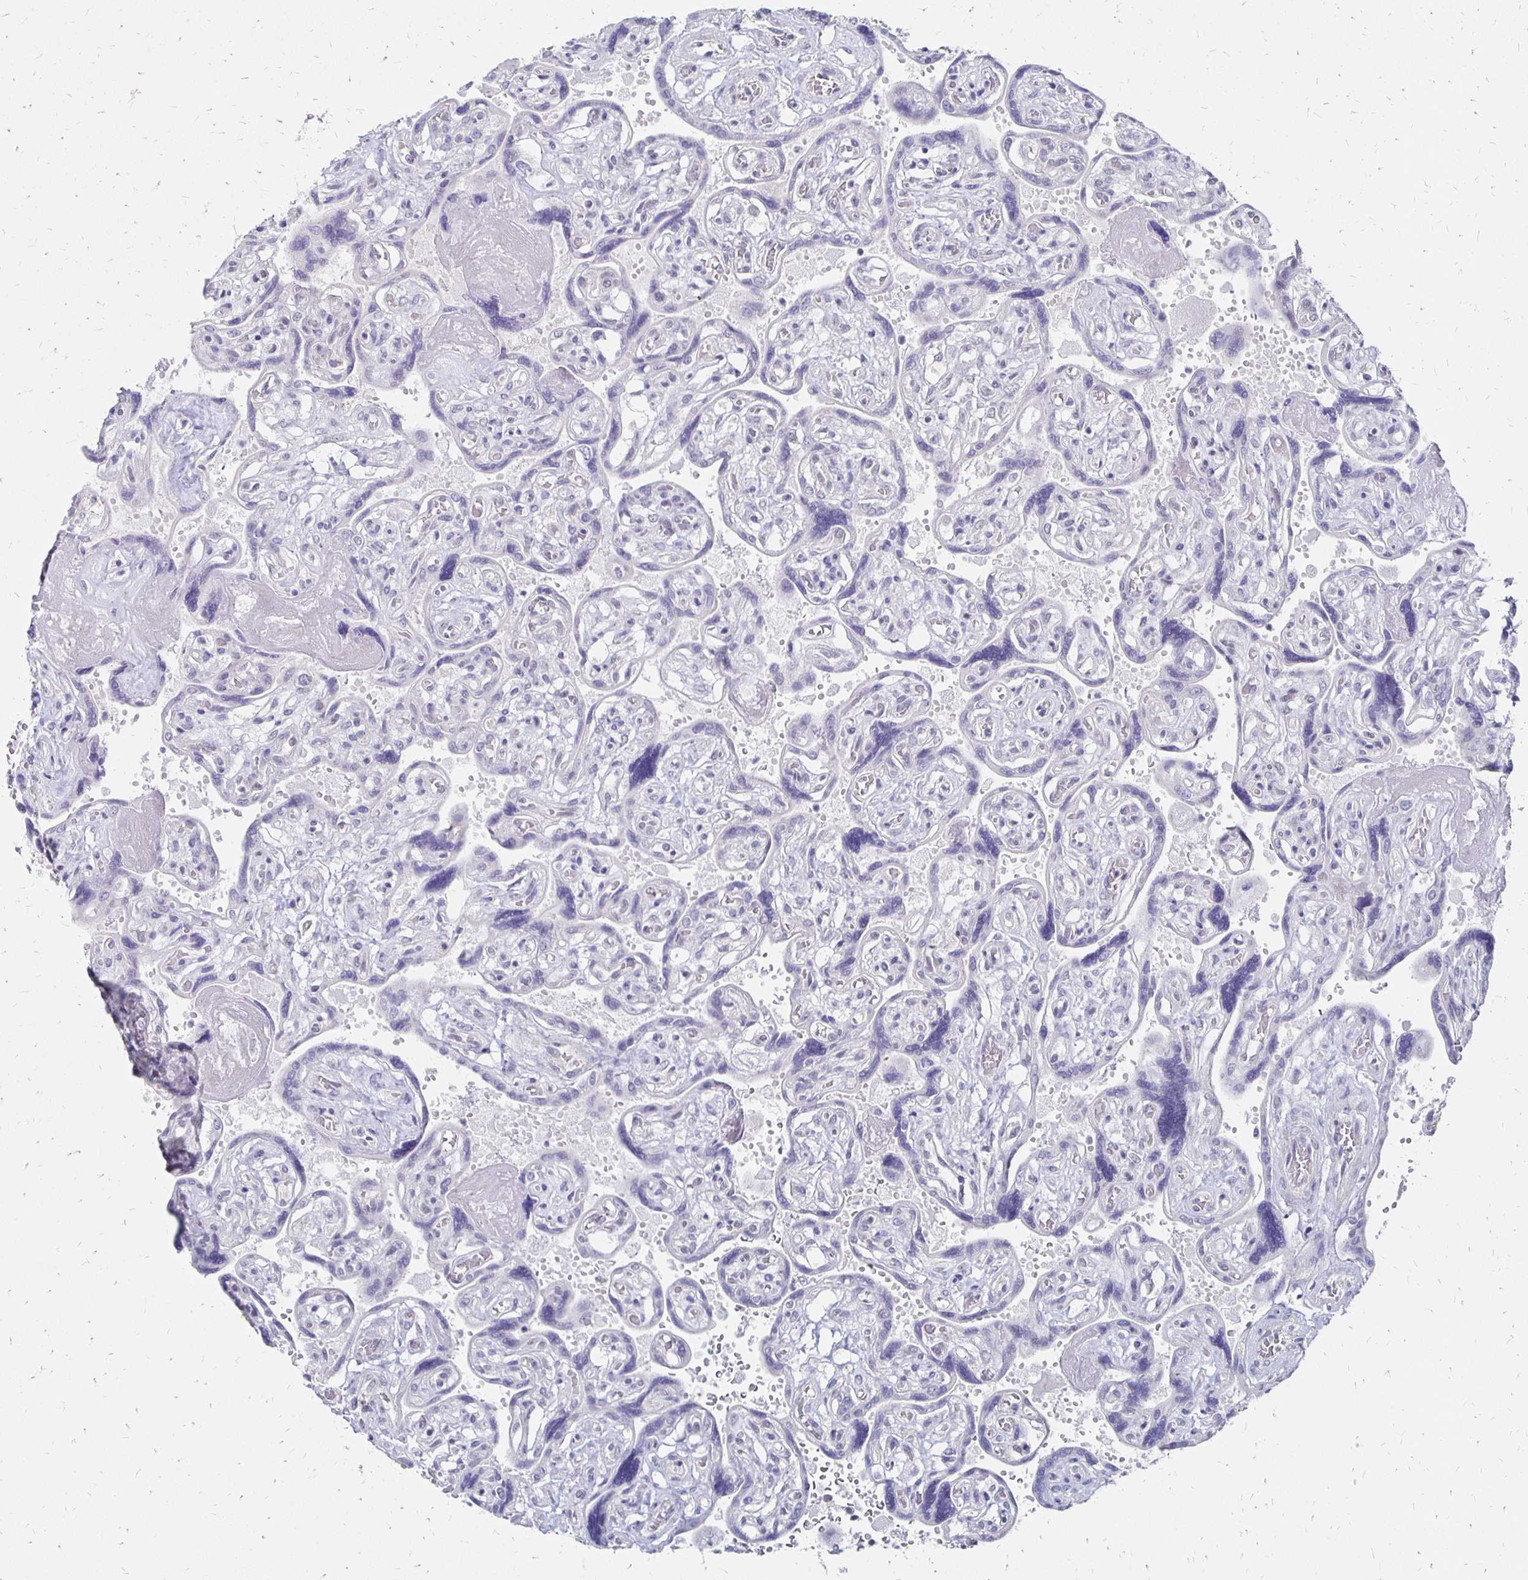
{"staining": {"intensity": "weak", "quantity": ">75%", "location": "nuclear"}, "tissue": "placenta", "cell_type": "Decidual cells", "image_type": "normal", "snomed": [{"axis": "morphology", "description": "Normal tissue, NOS"}, {"axis": "topography", "description": "Placenta"}], "caption": "This image exhibits immunohistochemistry (IHC) staining of normal placenta, with low weak nuclear staining in approximately >75% of decidual cells.", "gene": "ATOSB", "patient": {"sex": "female", "age": 32}}